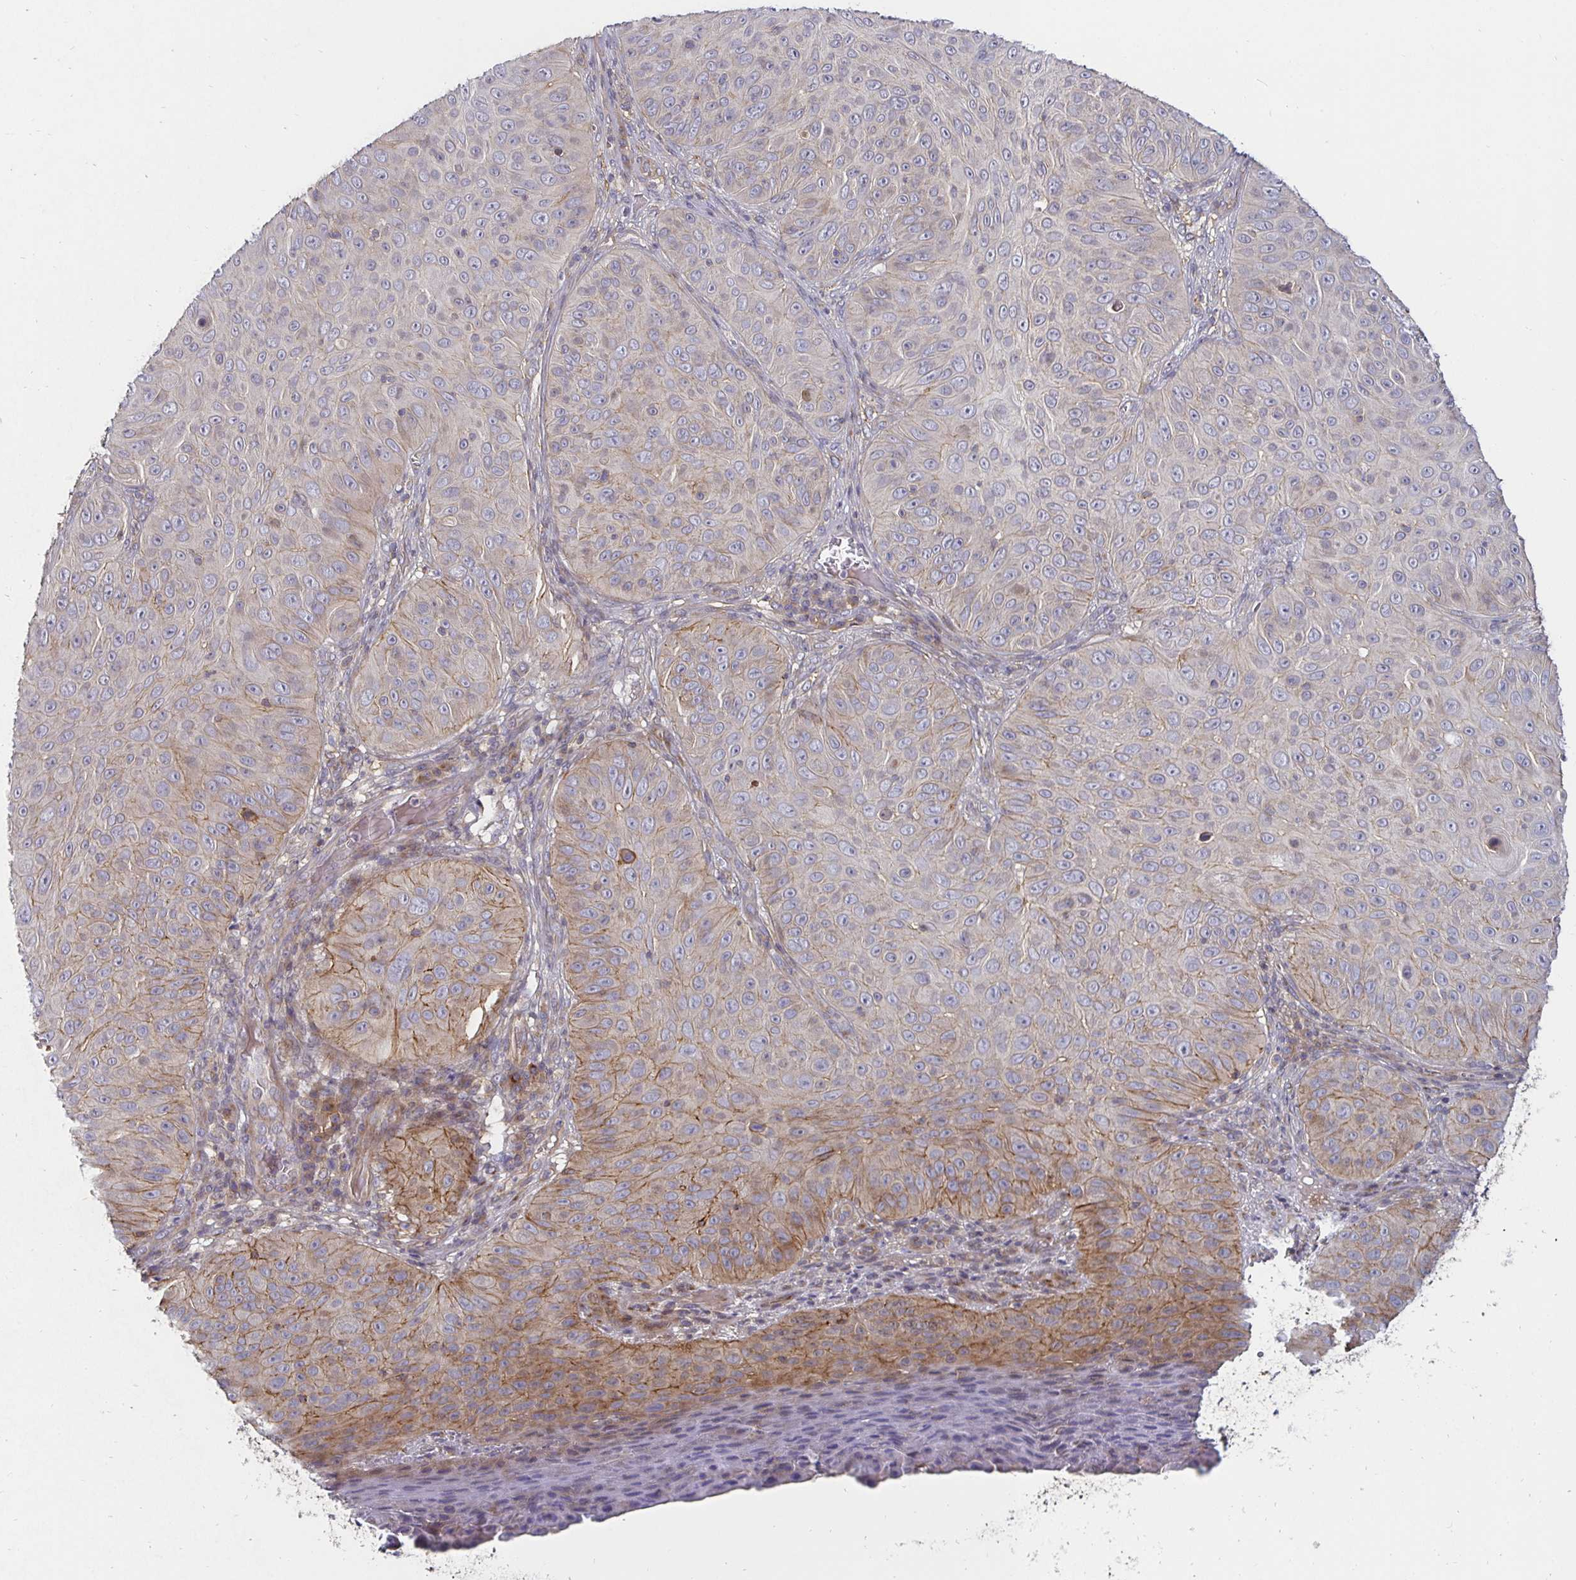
{"staining": {"intensity": "weak", "quantity": "<25%", "location": "cytoplasmic/membranous"}, "tissue": "skin cancer", "cell_type": "Tumor cells", "image_type": "cancer", "snomed": [{"axis": "morphology", "description": "Squamous cell carcinoma, NOS"}, {"axis": "topography", "description": "Skin"}], "caption": "This is an immunohistochemistry histopathology image of human skin squamous cell carcinoma. There is no expression in tumor cells.", "gene": "GJA4", "patient": {"sex": "male", "age": 82}}